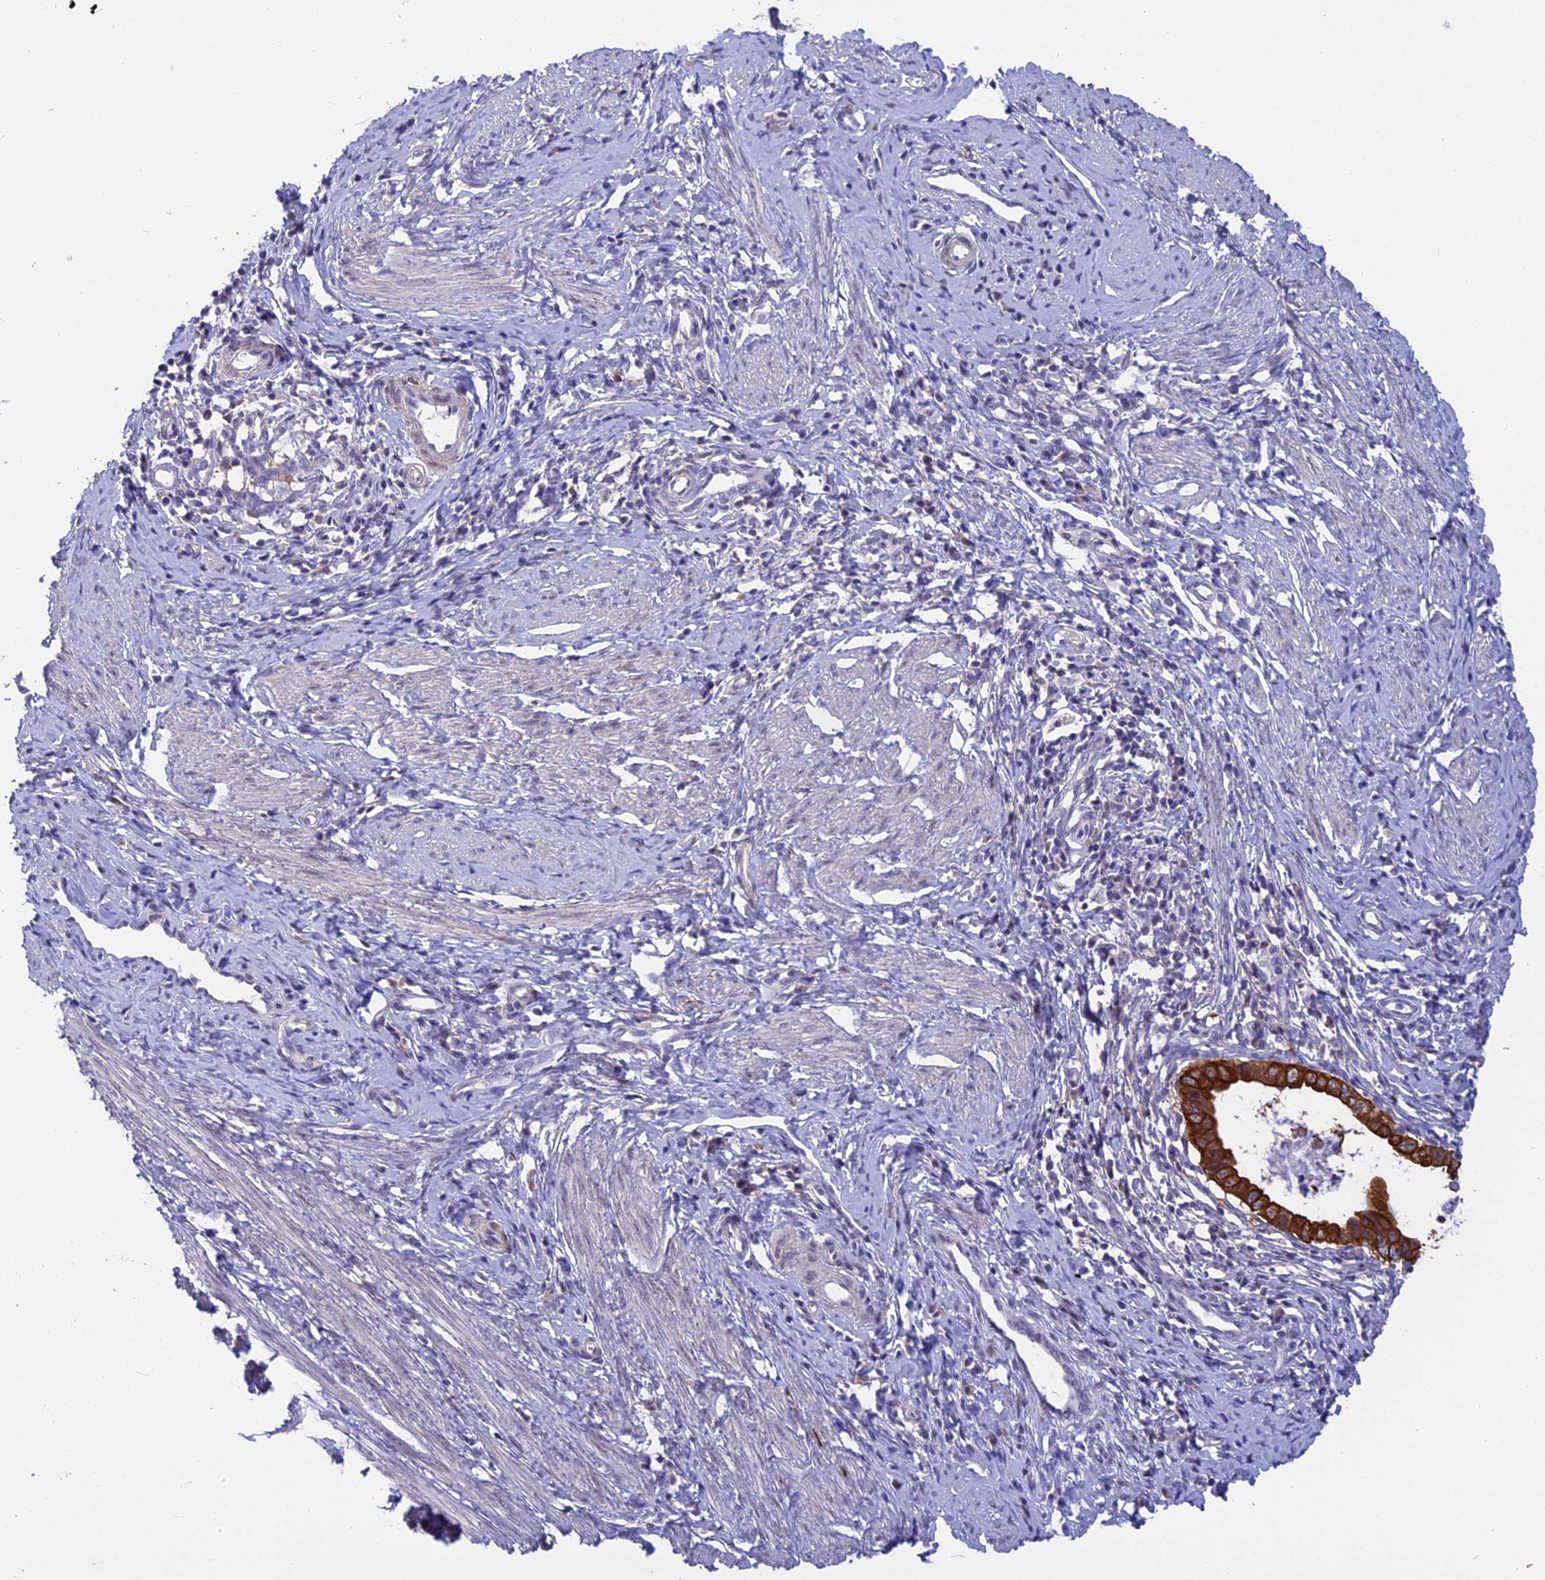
{"staining": {"intensity": "strong", "quantity": ">75%", "location": "cytoplasmic/membranous"}, "tissue": "cervical cancer", "cell_type": "Tumor cells", "image_type": "cancer", "snomed": [{"axis": "morphology", "description": "Adenocarcinoma, NOS"}, {"axis": "topography", "description": "Cervix"}], "caption": "Immunohistochemistry (IHC) micrograph of neoplastic tissue: human cervical cancer (adenocarcinoma) stained using IHC exhibits high levels of strong protein expression localized specifically in the cytoplasmic/membranous of tumor cells, appearing as a cytoplasmic/membranous brown color.", "gene": "STUB1", "patient": {"sex": "female", "age": 36}}